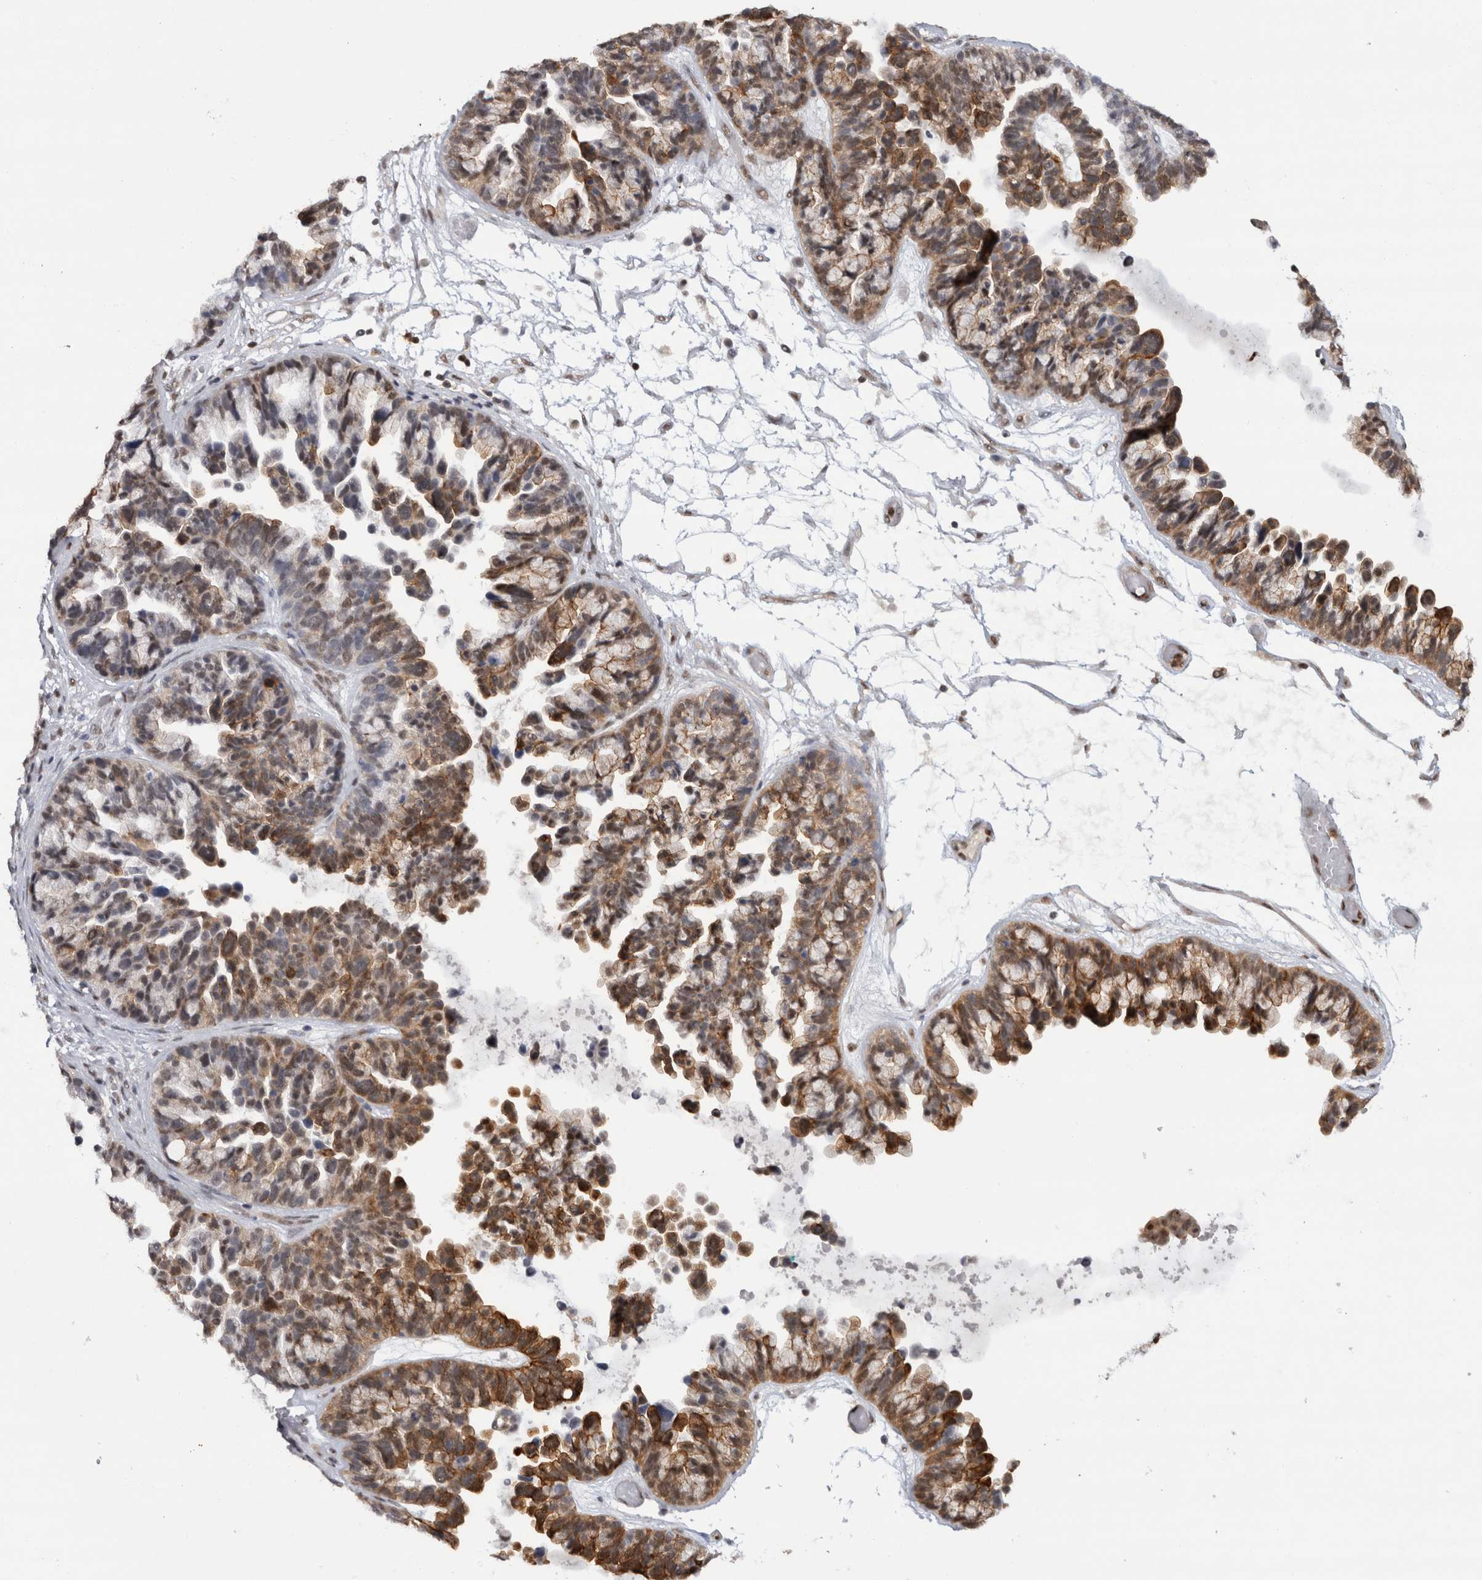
{"staining": {"intensity": "moderate", "quantity": ">75%", "location": "cytoplasmic/membranous,nuclear"}, "tissue": "ovarian cancer", "cell_type": "Tumor cells", "image_type": "cancer", "snomed": [{"axis": "morphology", "description": "Cystadenocarcinoma, serous, NOS"}, {"axis": "topography", "description": "Ovary"}], "caption": "A histopathology image showing moderate cytoplasmic/membranous and nuclear positivity in approximately >75% of tumor cells in ovarian serous cystadenocarcinoma, as visualized by brown immunohistochemical staining.", "gene": "RPS6KA2", "patient": {"sex": "female", "age": 56}}